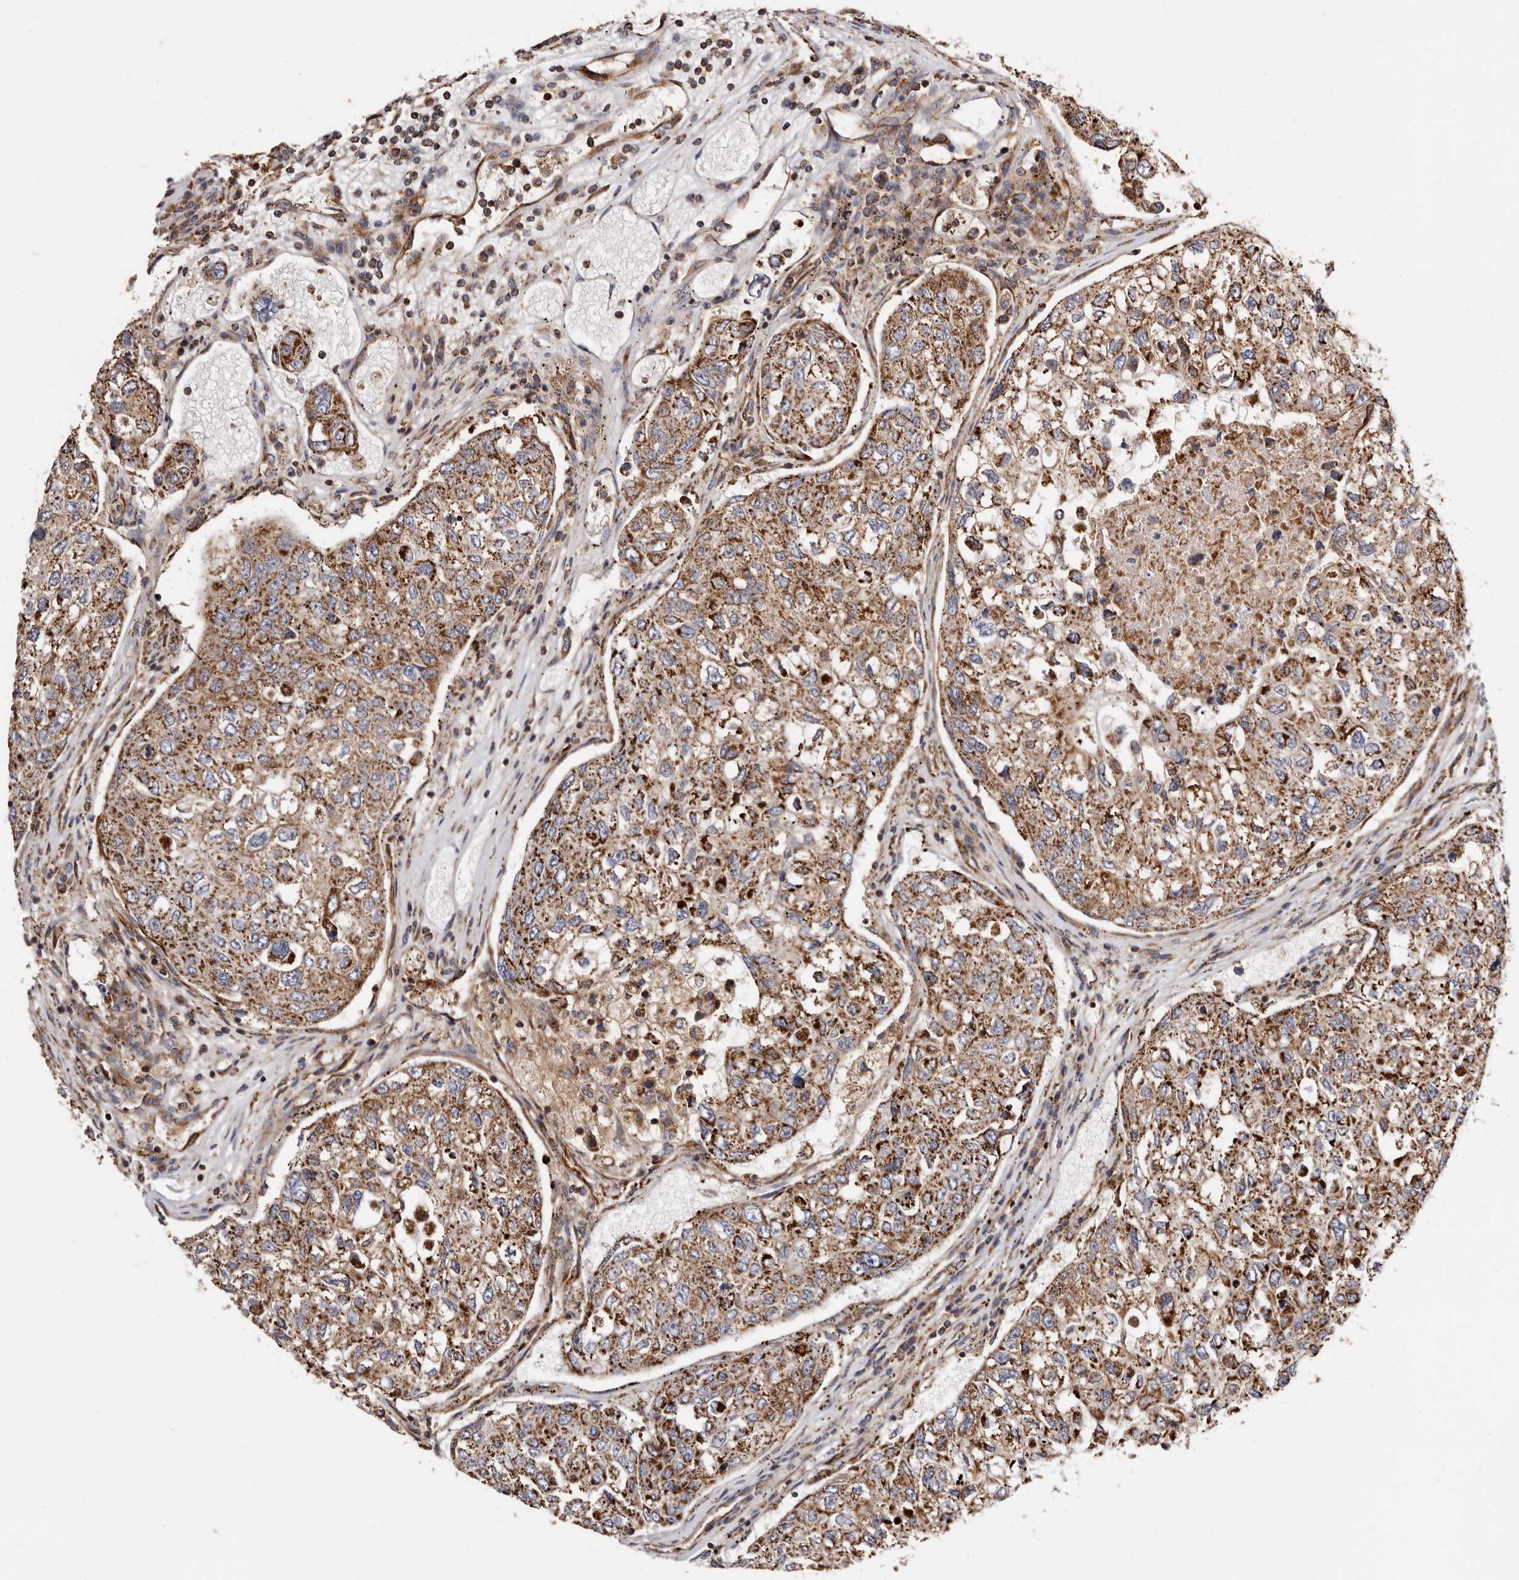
{"staining": {"intensity": "strong", "quantity": ">75%", "location": "cytoplasmic/membranous"}, "tissue": "urothelial cancer", "cell_type": "Tumor cells", "image_type": "cancer", "snomed": [{"axis": "morphology", "description": "Urothelial carcinoma, High grade"}, {"axis": "topography", "description": "Lymph node"}, {"axis": "topography", "description": "Urinary bladder"}], "caption": "DAB immunohistochemical staining of human high-grade urothelial carcinoma shows strong cytoplasmic/membranous protein expression in approximately >75% of tumor cells.", "gene": "COQ8B", "patient": {"sex": "male", "age": 51}}